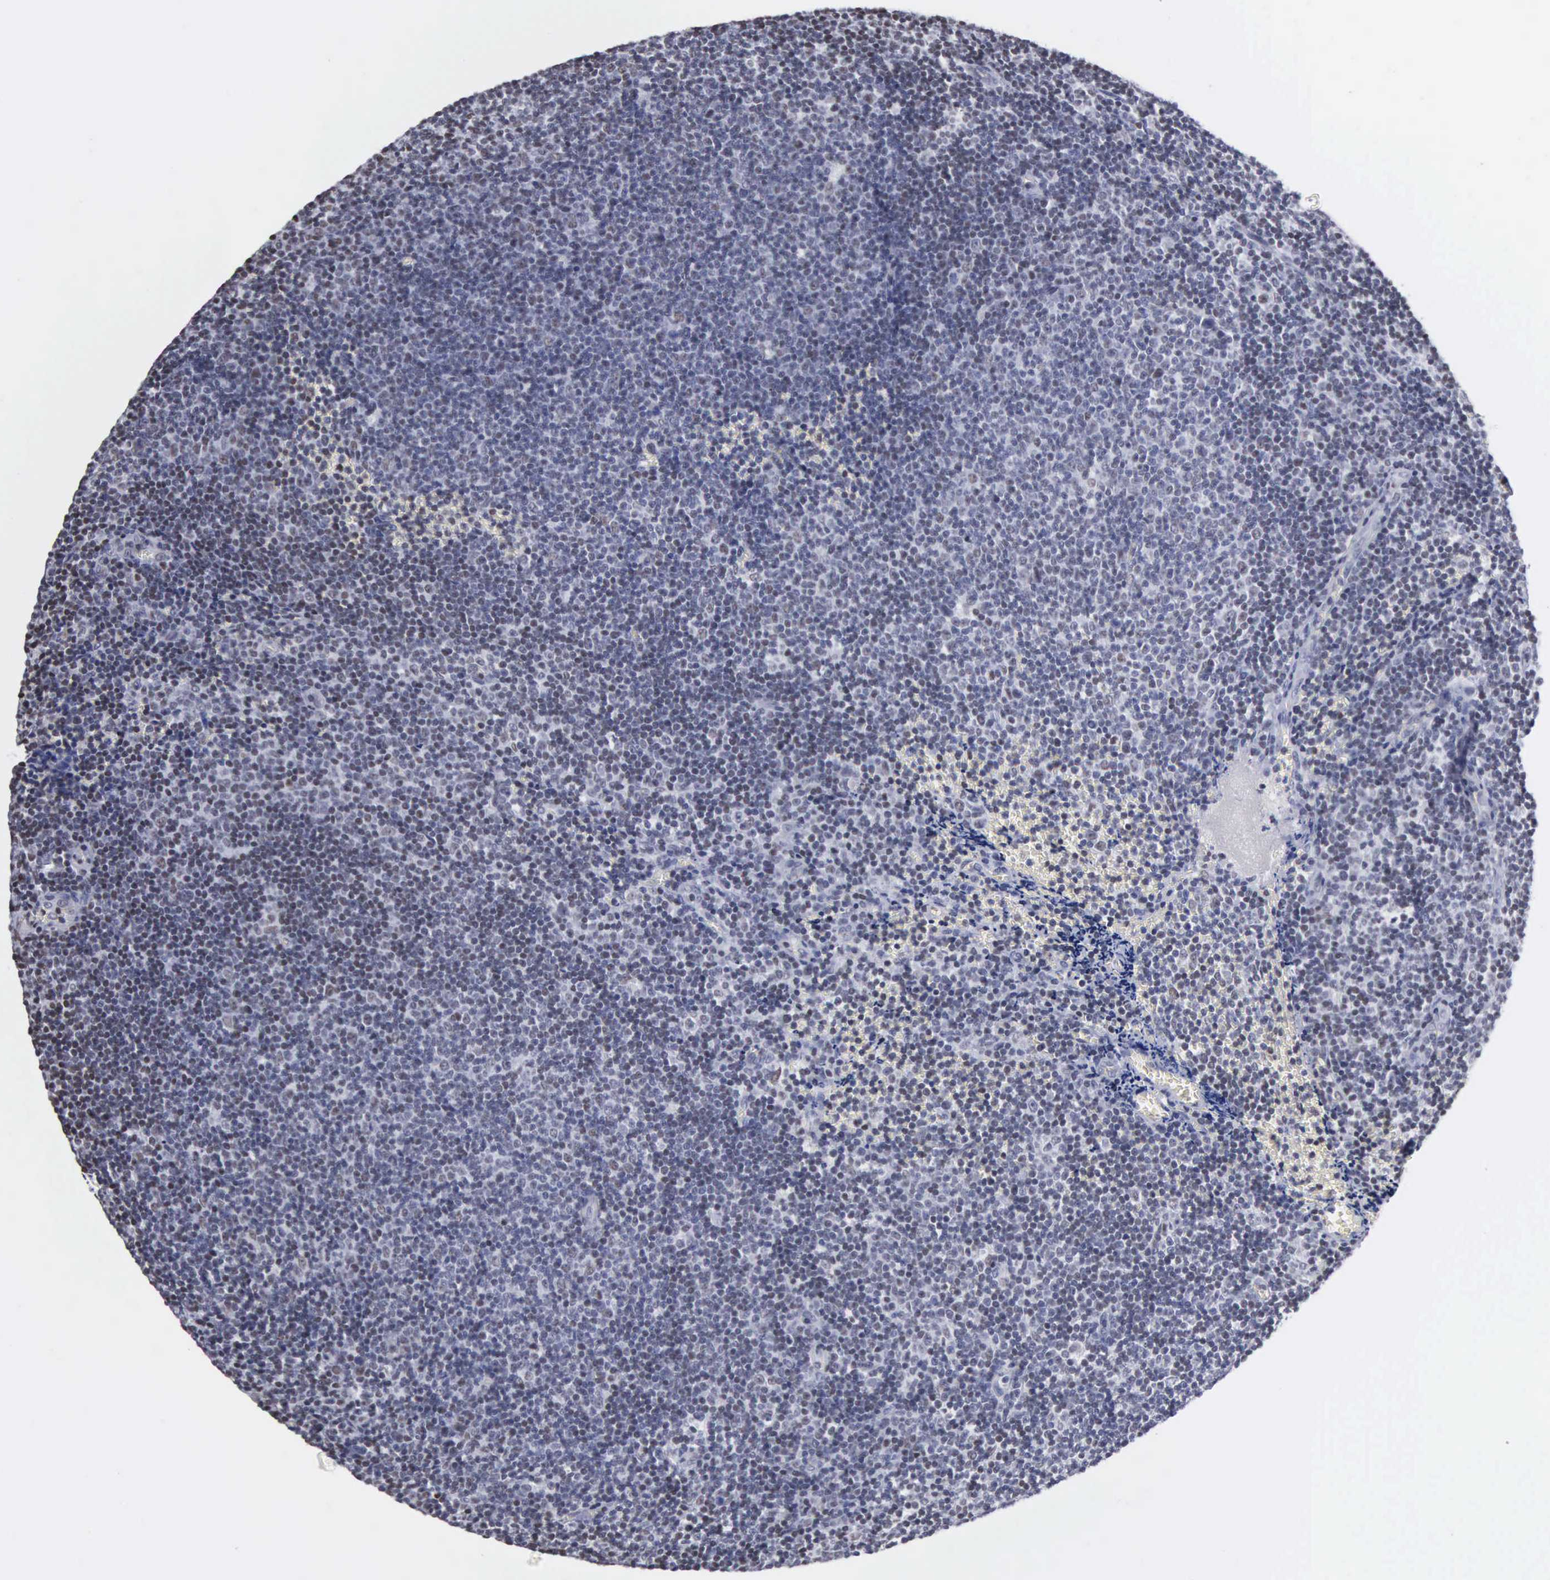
{"staining": {"intensity": "weak", "quantity": "25%-75%", "location": "nuclear"}, "tissue": "lymphoma", "cell_type": "Tumor cells", "image_type": "cancer", "snomed": [{"axis": "morphology", "description": "Malignant lymphoma, non-Hodgkin's type, Low grade"}, {"axis": "topography", "description": "Lymph node"}], "caption": "This is an image of IHC staining of lymphoma, which shows weak staining in the nuclear of tumor cells.", "gene": "CCNG1", "patient": {"sex": "male", "age": 49}}